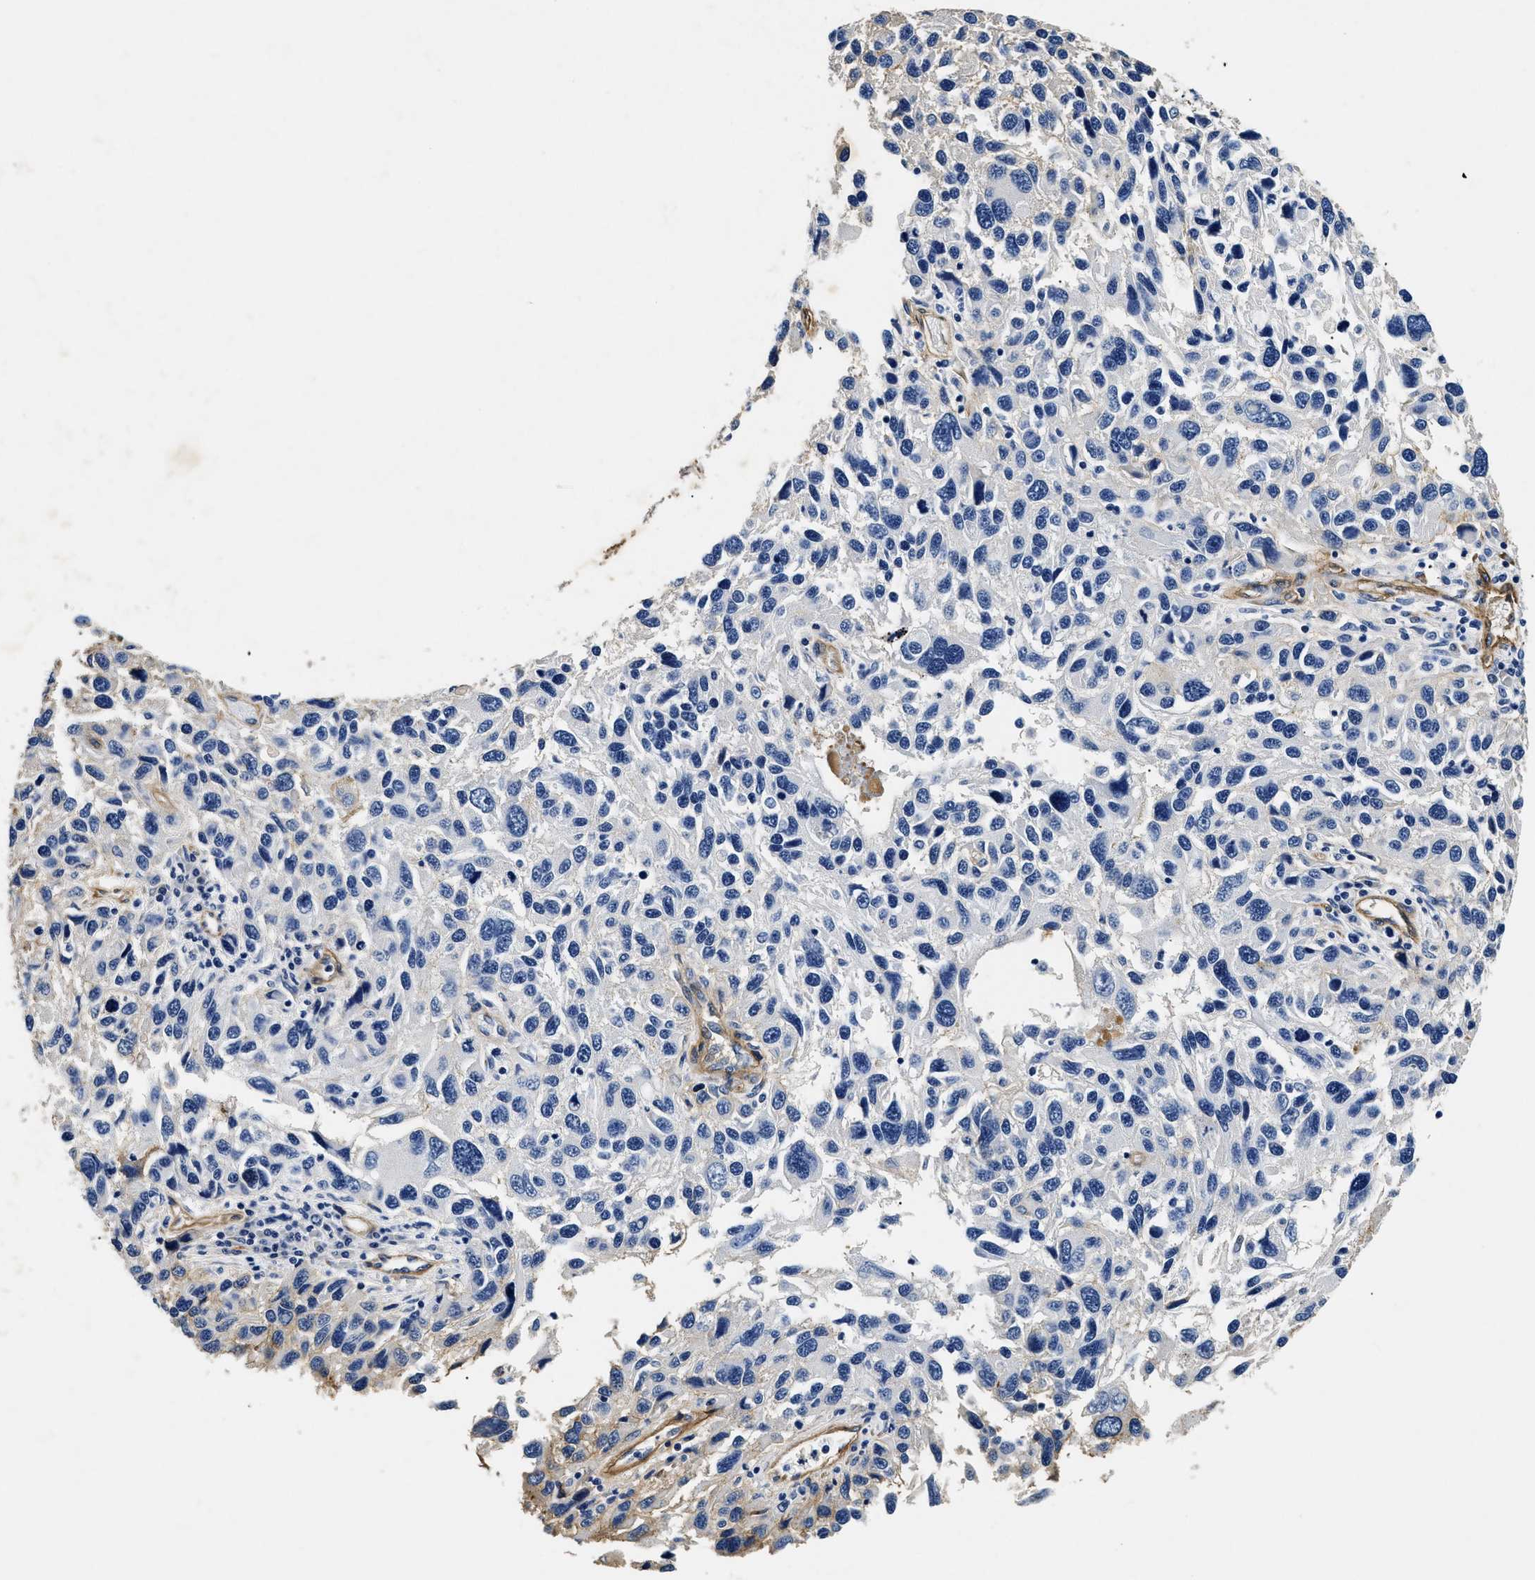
{"staining": {"intensity": "negative", "quantity": "none", "location": "none"}, "tissue": "melanoma", "cell_type": "Tumor cells", "image_type": "cancer", "snomed": [{"axis": "morphology", "description": "Malignant melanoma, NOS"}, {"axis": "topography", "description": "Skin"}], "caption": "Protein analysis of malignant melanoma reveals no significant expression in tumor cells.", "gene": "LAMA3", "patient": {"sex": "male", "age": 53}}